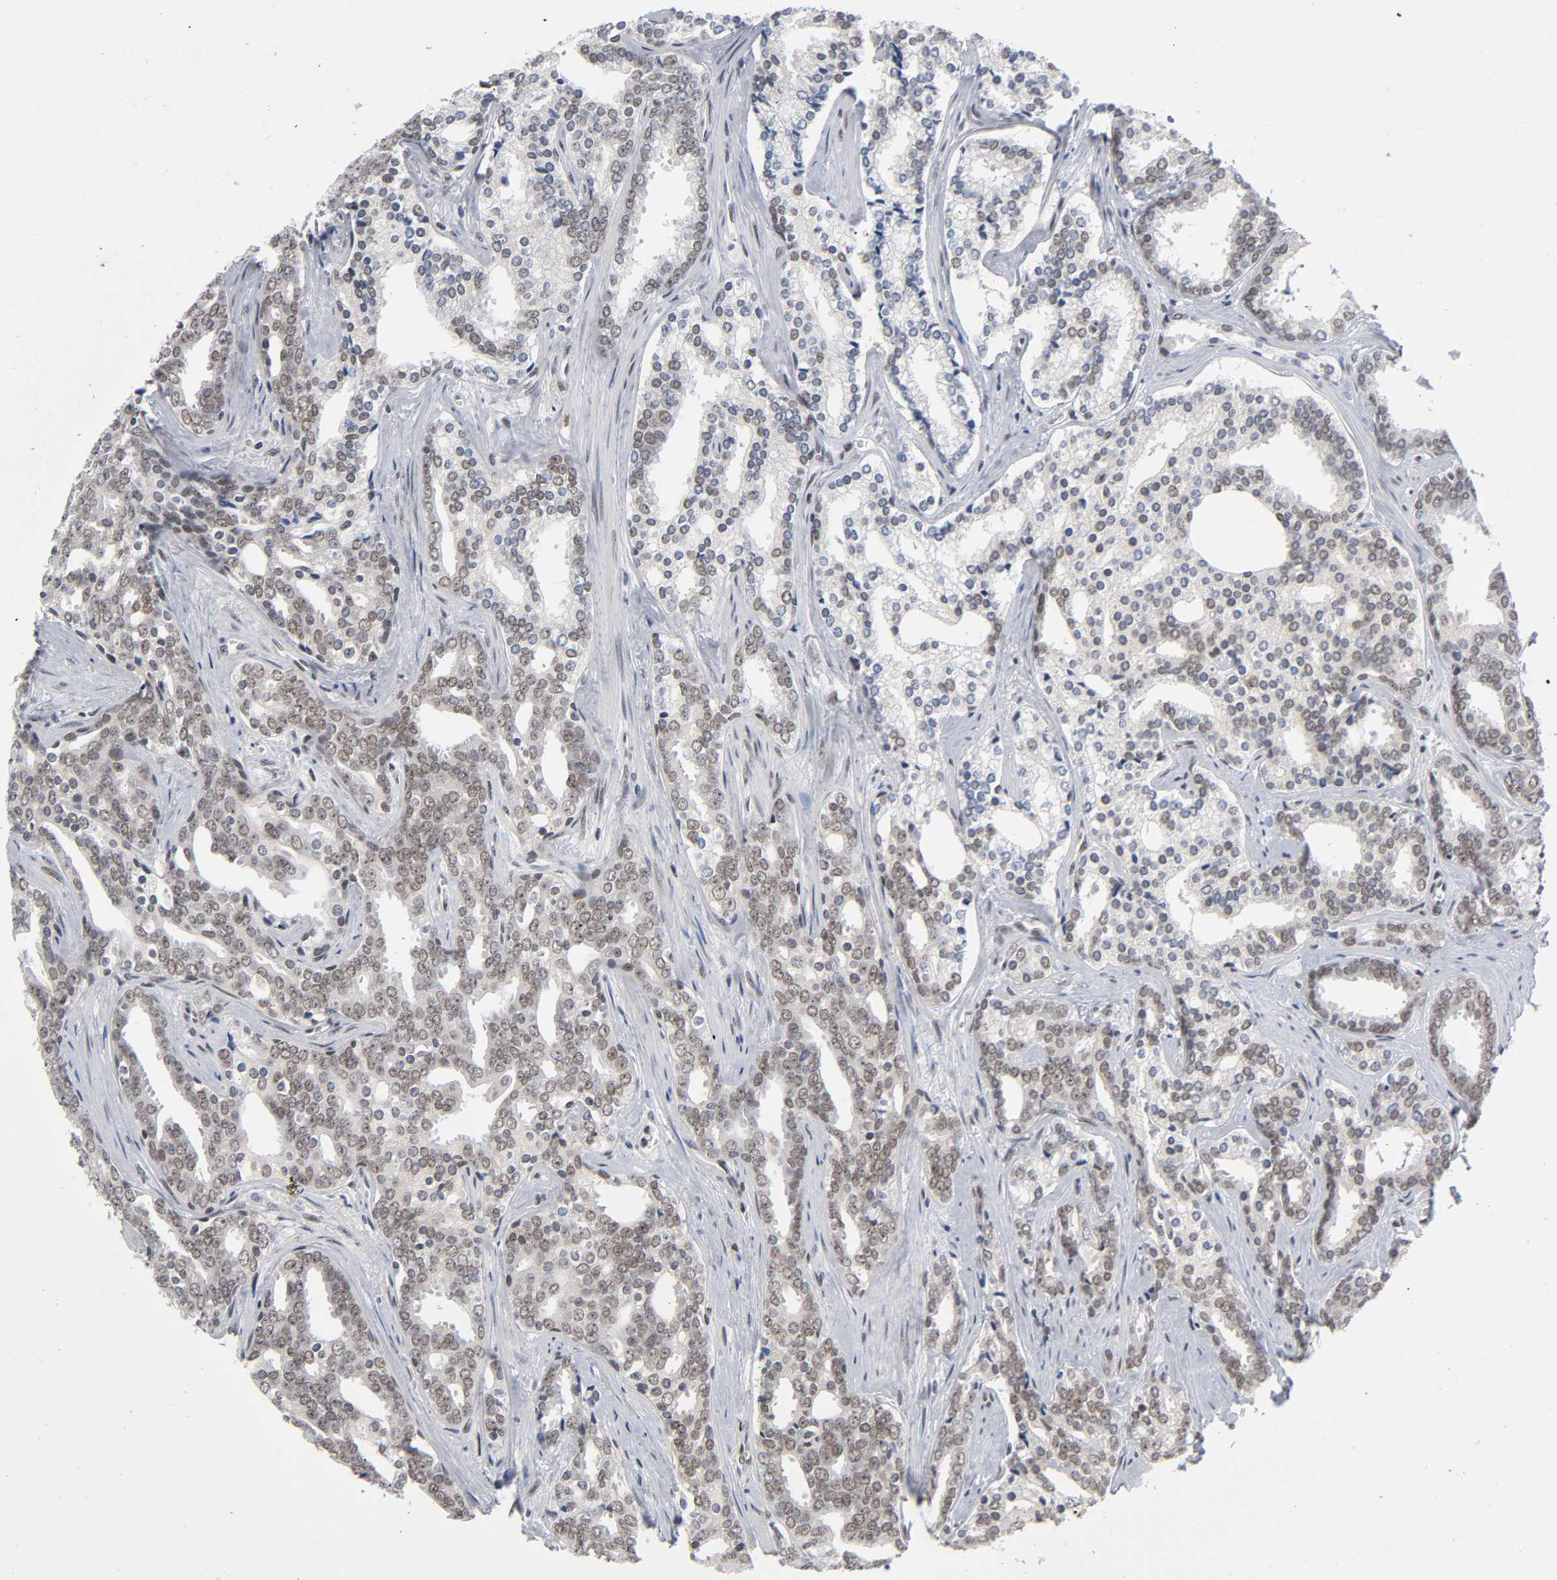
{"staining": {"intensity": "weak", "quantity": ">75%", "location": "cytoplasmic/membranous,nuclear"}, "tissue": "prostate cancer", "cell_type": "Tumor cells", "image_type": "cancer", "snomed": [{"axis": "morphology", "description": "Adenocarcinoma, High grade"}, {"axis": "topography", "description": "Prostate"}], "caption": "Weak cytoplasmic/membranous and nuclear staining for a protein is appreciated in about >75% of tumor cells of prostate cancer (adenocarcinoma (high-grade)) using immunohistochemistry.", "gene": "ZNF384", "patient": {"sex": "male", "age": 67}}